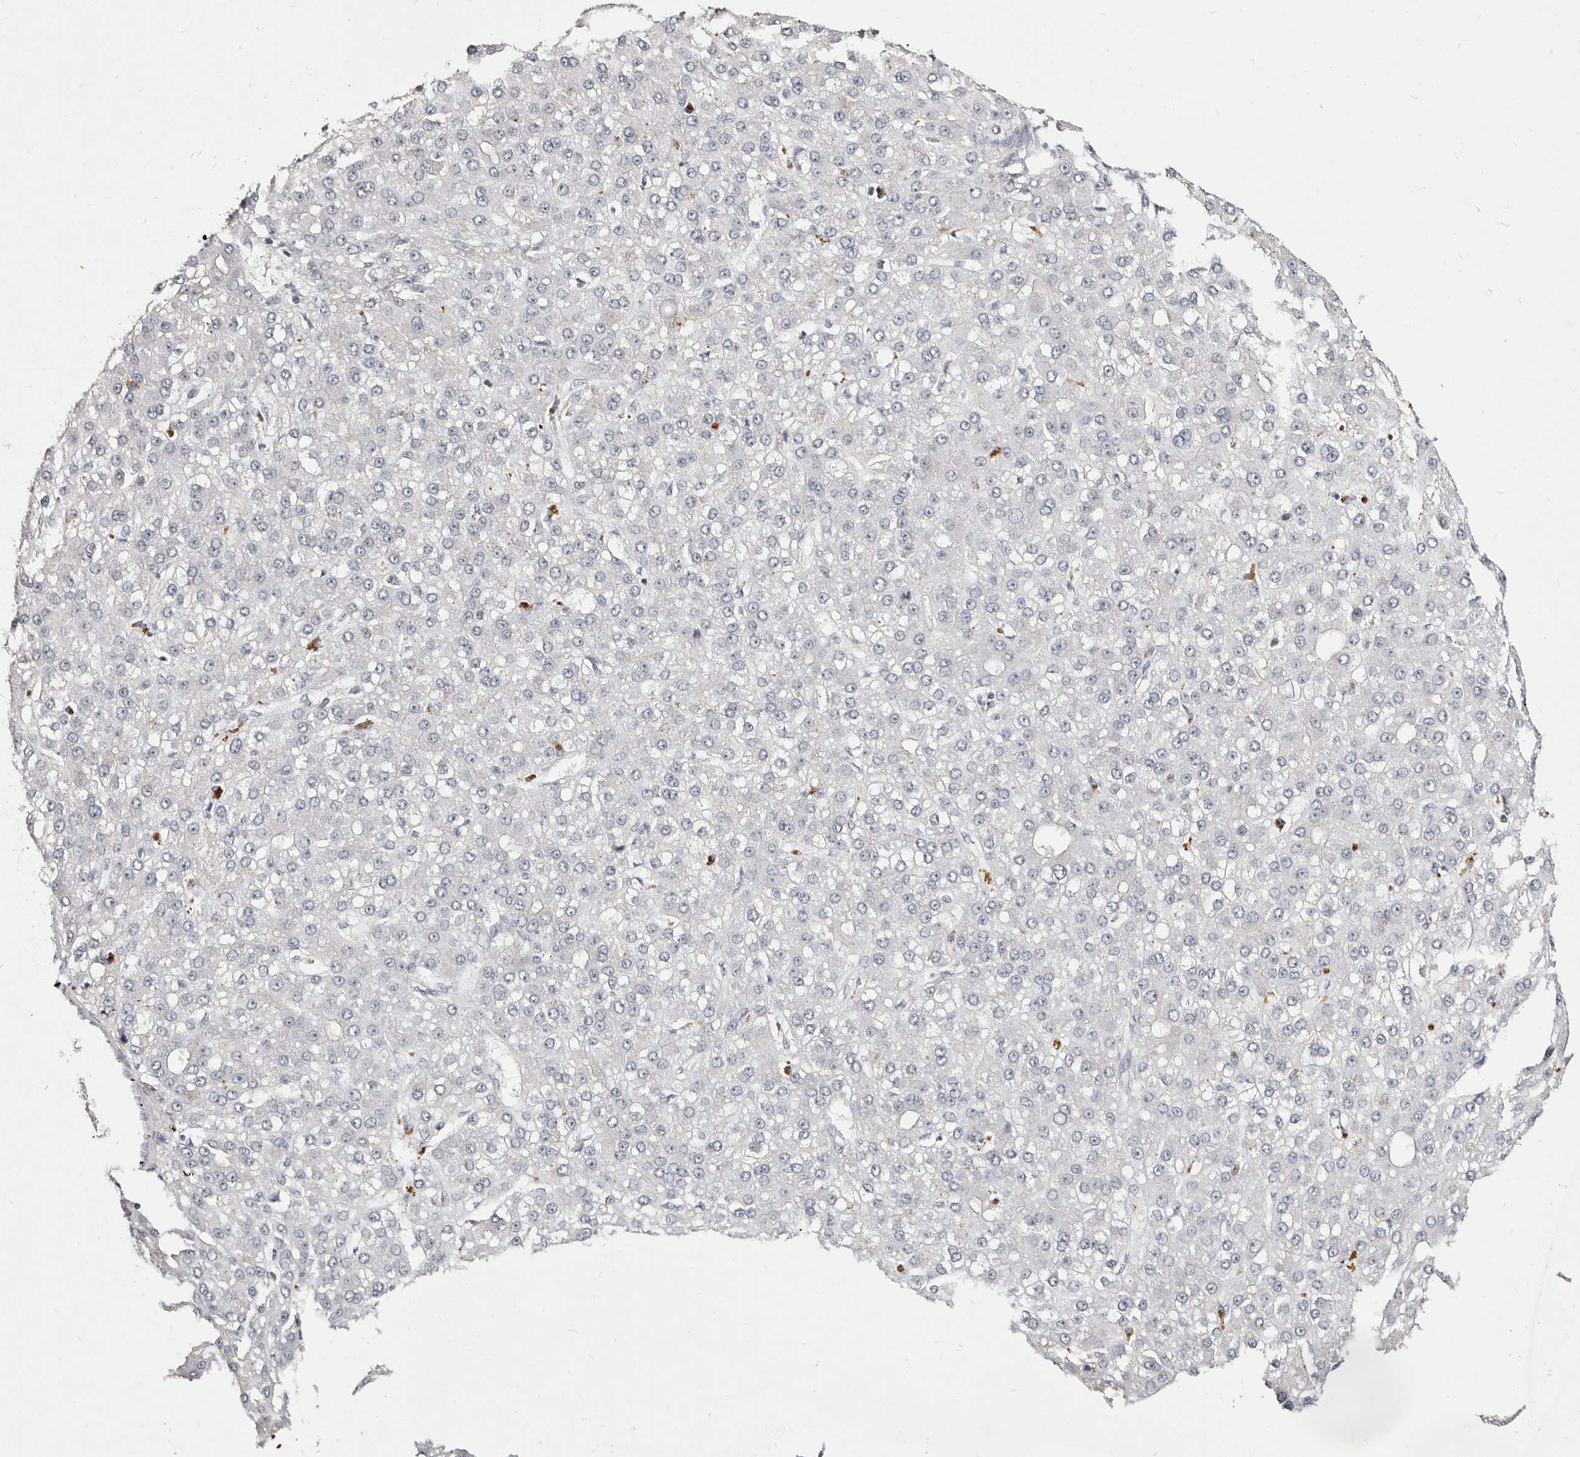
{"staining": {"intensity": "negative", "quantity": "none", "location": "none"}, "tissue": "liver cancer", "cell_type": "Tumor cells", "image_type": "cancer", "snomed": [{"axis": "morphology", "description": "Carcinoma, Hepatocellular, NOS"}, {"axis": "topography", "description": "Liver"}], "caption": "This is a photomicrograph of IHC staining of liver hepatocellular carcinoma, which shows no expression in tumor cells. (Brightfield microscopy of DAB (3,3'-diaminobenzidine) immunohistochemistry (IHC) at high magnification).", "gene": "MRPS33", "patient": {"sex": "male", "age": 67}}